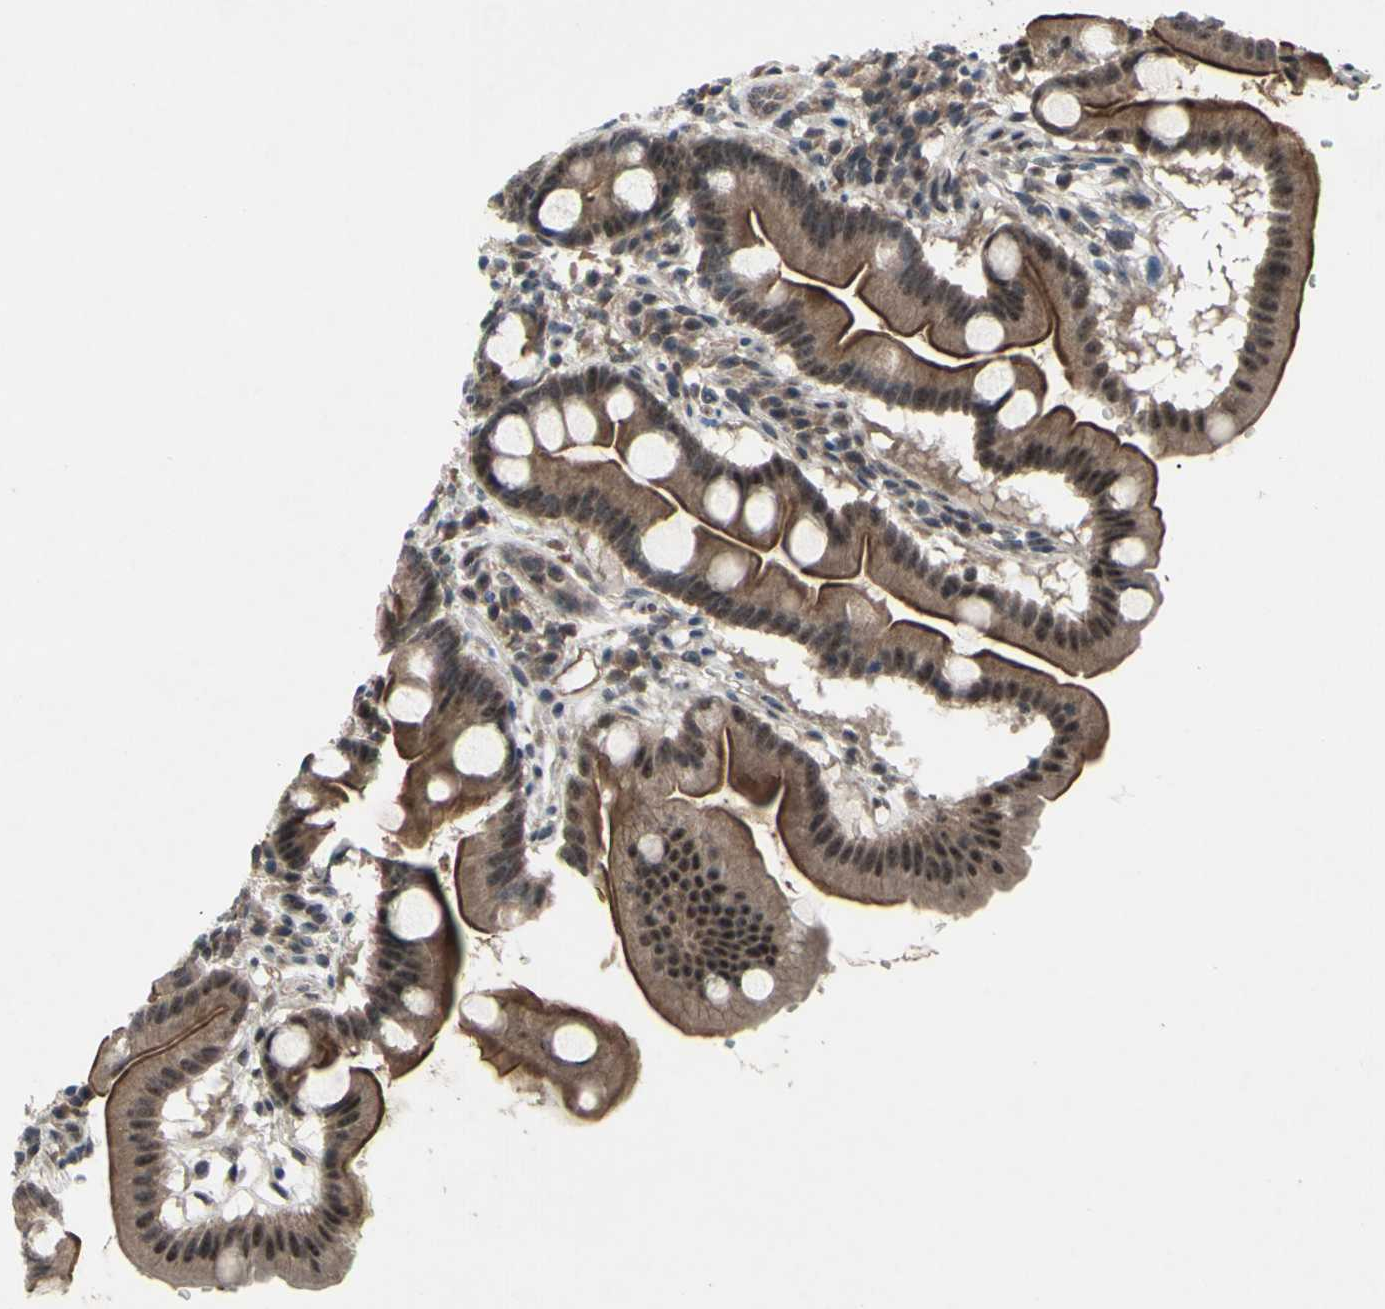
{"staining": {"intensity": "moderate", "quantity": ">75%", "location": "cytoplasmic/membranous,nuclear"}, "tissue": "duodenum", "cell_type": "Glandular cells", "image_type": "normal", "snomed": [{"axis": "morphology", "description": "Normal tissue, NOS"}, {"axis": "topography", "description": "Duodenum"}], "caption": "Moderate cytoplasmic/membranous,nuclear protein staining is identified in approximately >75% of glandular cells in duodenum.", "gene": "TRDMT1", "patient": {"sex": "male", "age": 50}}